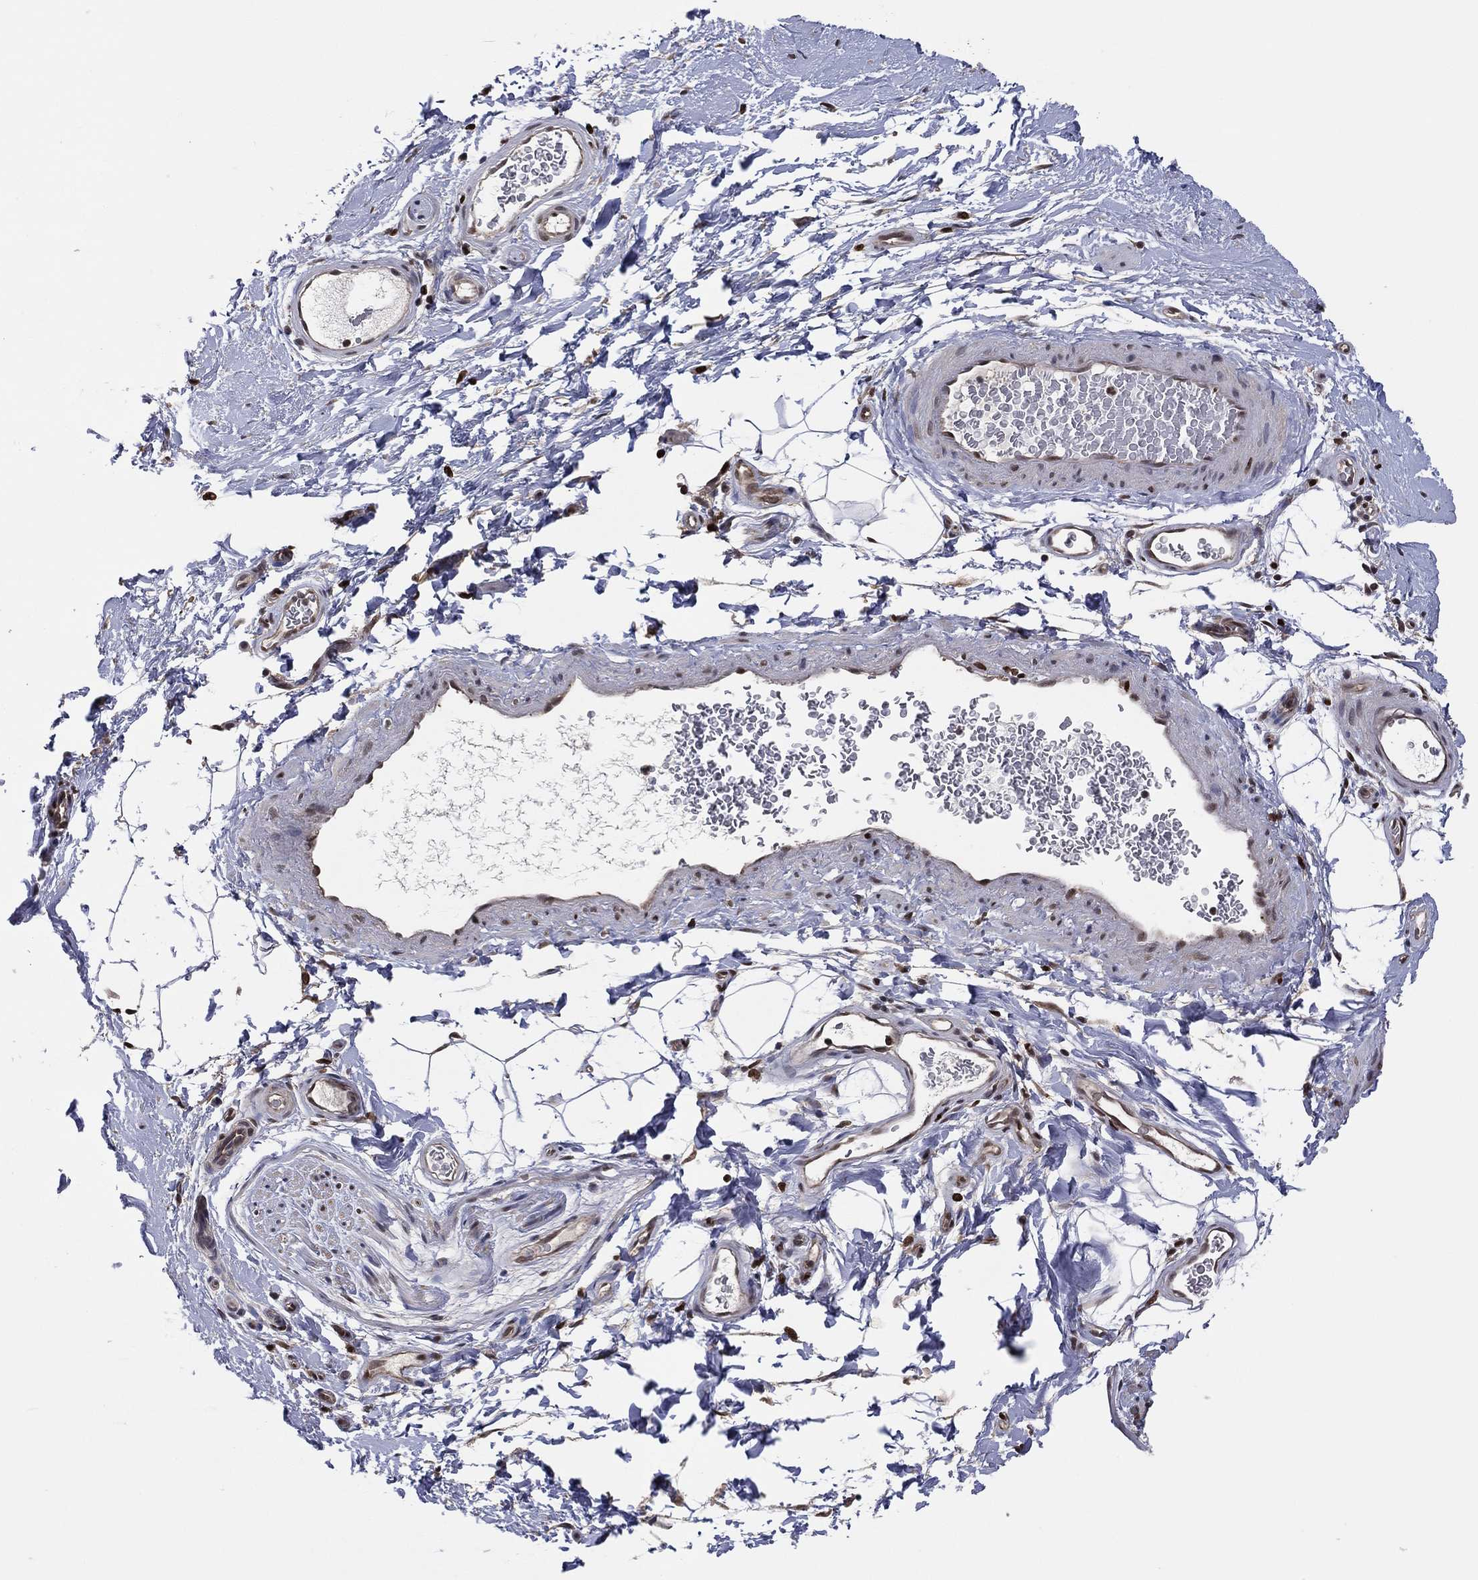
{"staining": {"intensity": "negative", "quantity": "none", "location": "none"}, "tissue": "soft tissue", "cell_type": "Fibroblasts", "image_type": "normal", "snomed": [{"axis": "morphology", "description": "Normal tissue, NOS"}, {"axis": "topography", "description": "Soft tissue"}, {"axis": "topography", "description": "Vascular tissue"}], "caption": "Immunohistochemical staining of normal soft tissue shows no significant staining in fibroblasts.", "gene": "PSMA1", "patient": {"sex": "male", "age": 41}}